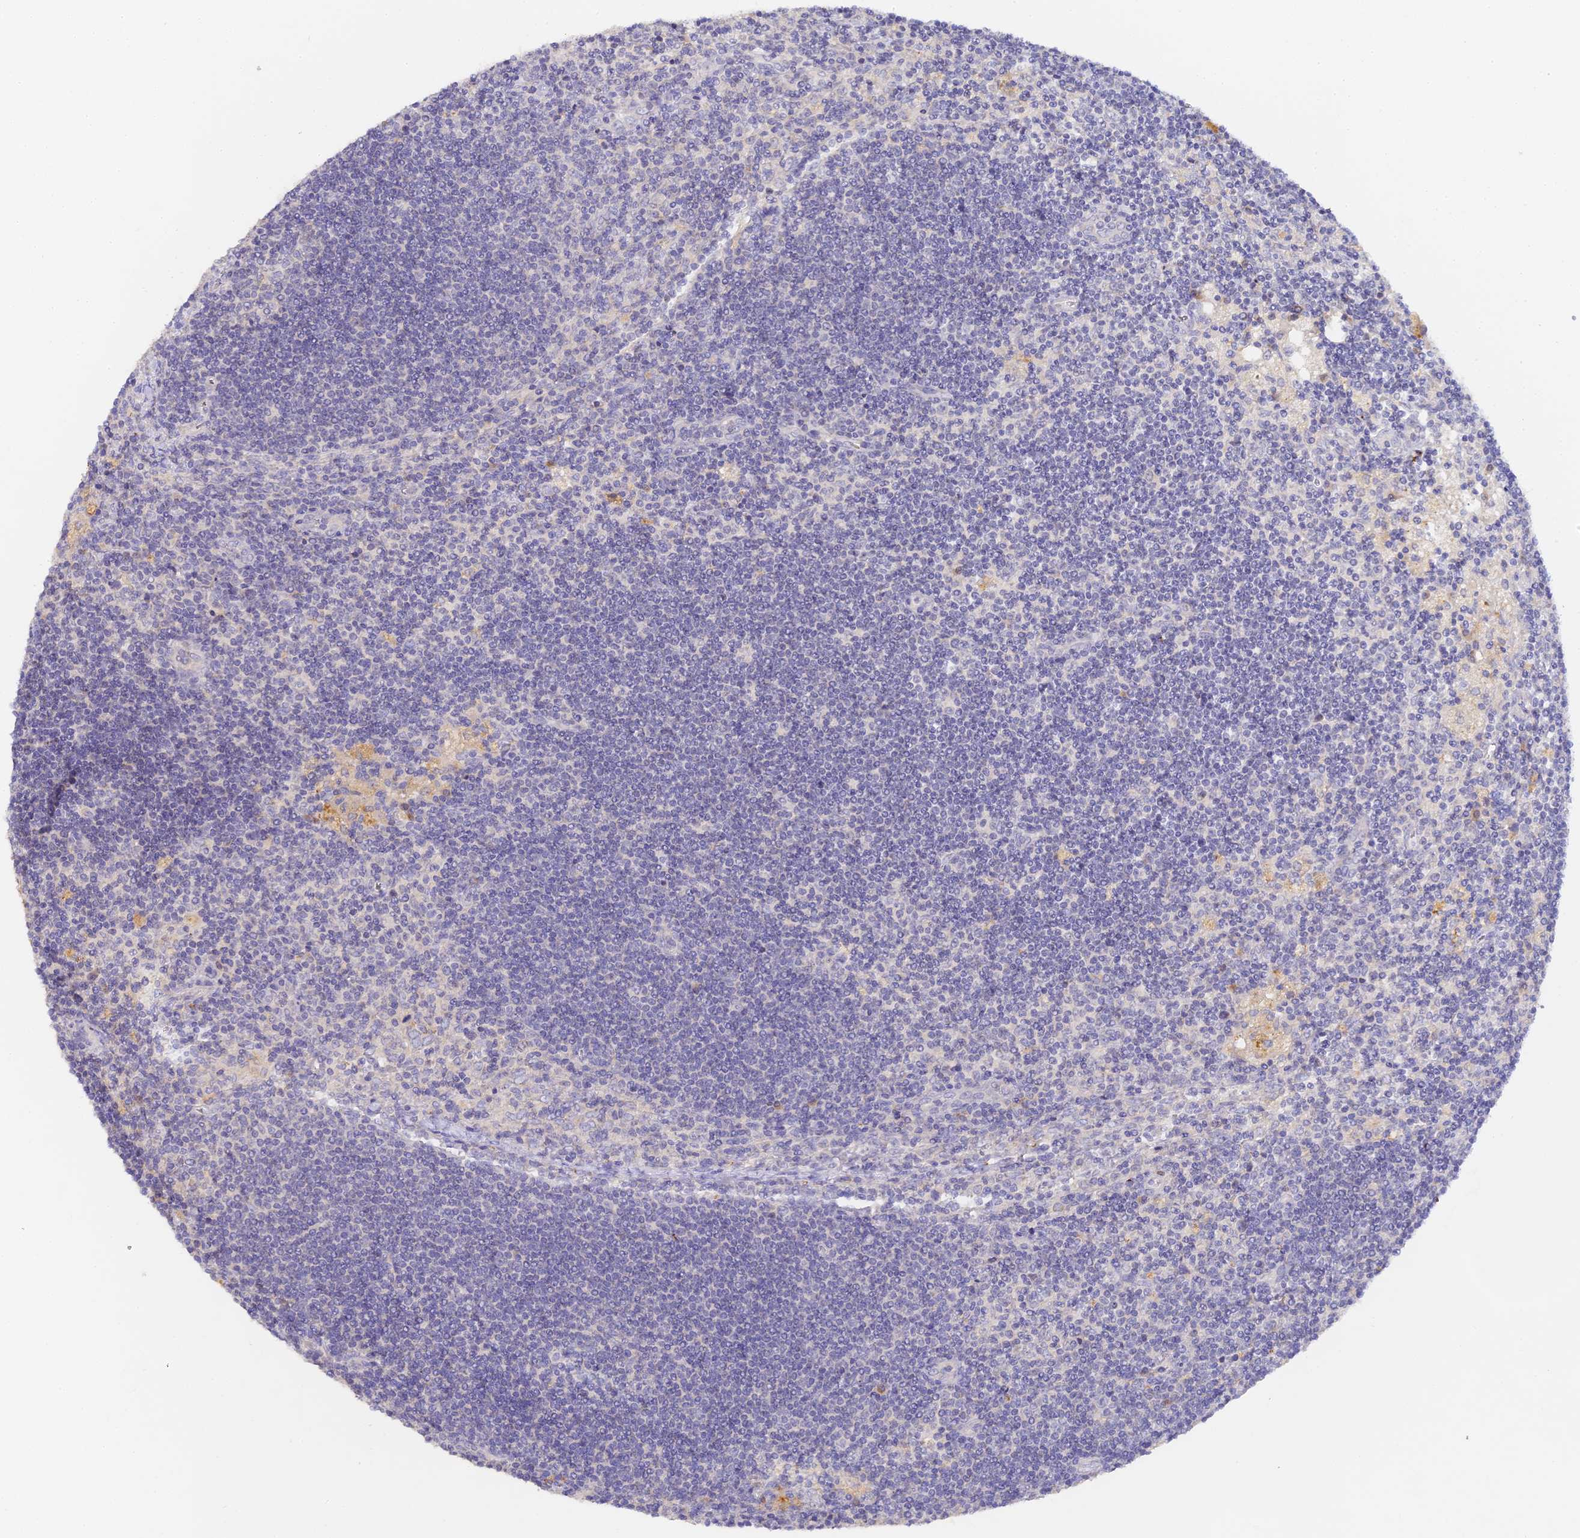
{"staining": {"intensity": "moderate", "quantity": "25%-75%", "location": "cytoplasmic/membranous"}, "tissue": "lymph node", "cell_type": "Germinal center cells", "image_type": "normal", "snomed": [{"axis": "morphology", "description": "Normal tissue, NOS"}, {"axis": "topography", "description": "Lymph node"}], "caption": "Immunohistochemical staining of normal lymph node displays moderate cytoplasmic/membranous protein expression in about 25%-75% of germinal center cells. The protein is shown in brown color, while the nuclei are stained blue.", "gene": "DONSON", "patient": {"sex": "male", "age": 24}}